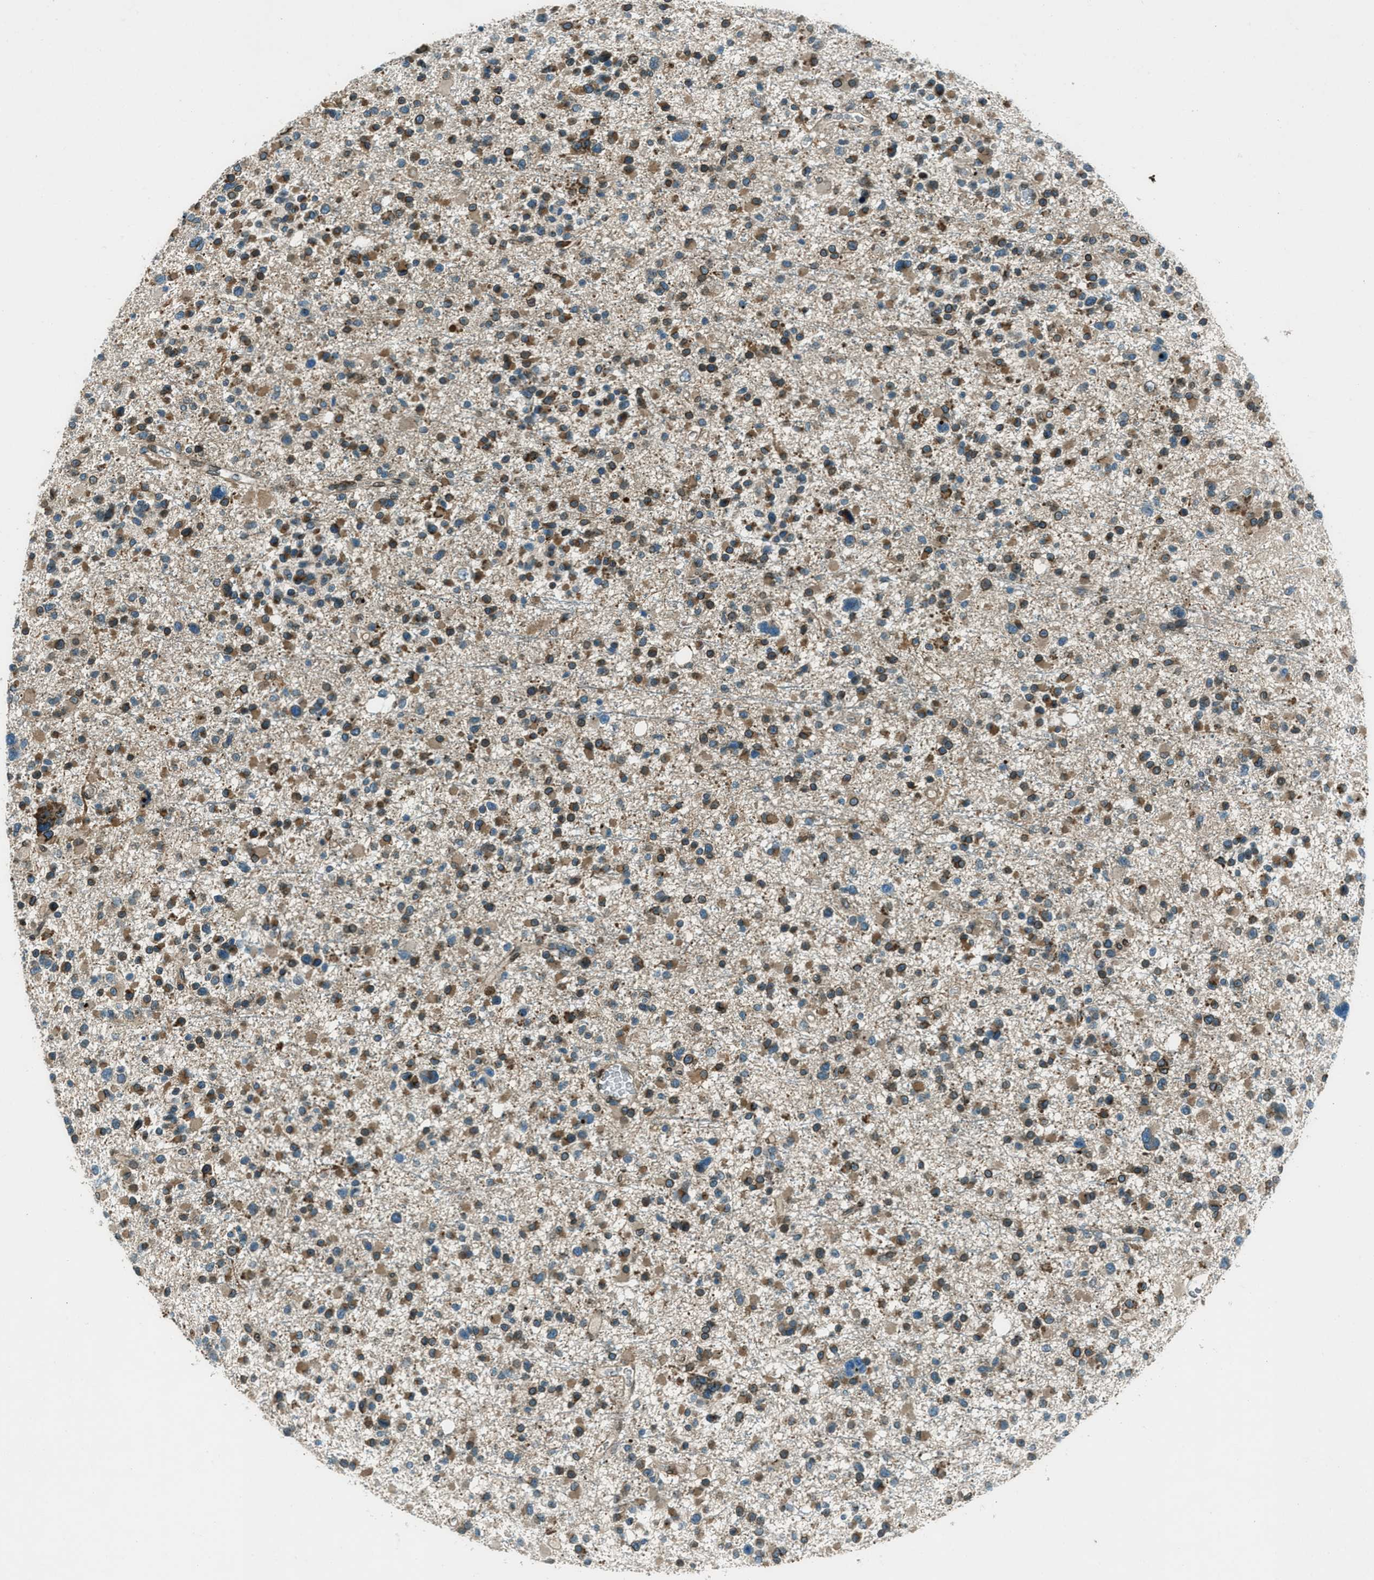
{"staining": {"intensity": "moderate", "quantity": ">75%", "location": "cytoplasmic/membranous,nuclear"}, "tissue": "glioma", "cell_type": "Tumor cells", "image_type": "cancer", "snomed": [{"axis": "morphology", "description": "Glioma, malignant, Low grade"}, {"axis": "topography", "description": "Brain"}], "caption": "Glioma stained with IHC demonstrates moderate cytoplasmic/membranous and nuclear positivity in about >75% of tumor cells.", "gene": "LEMD2", "patient": {"sex": "female", "age": 22}}